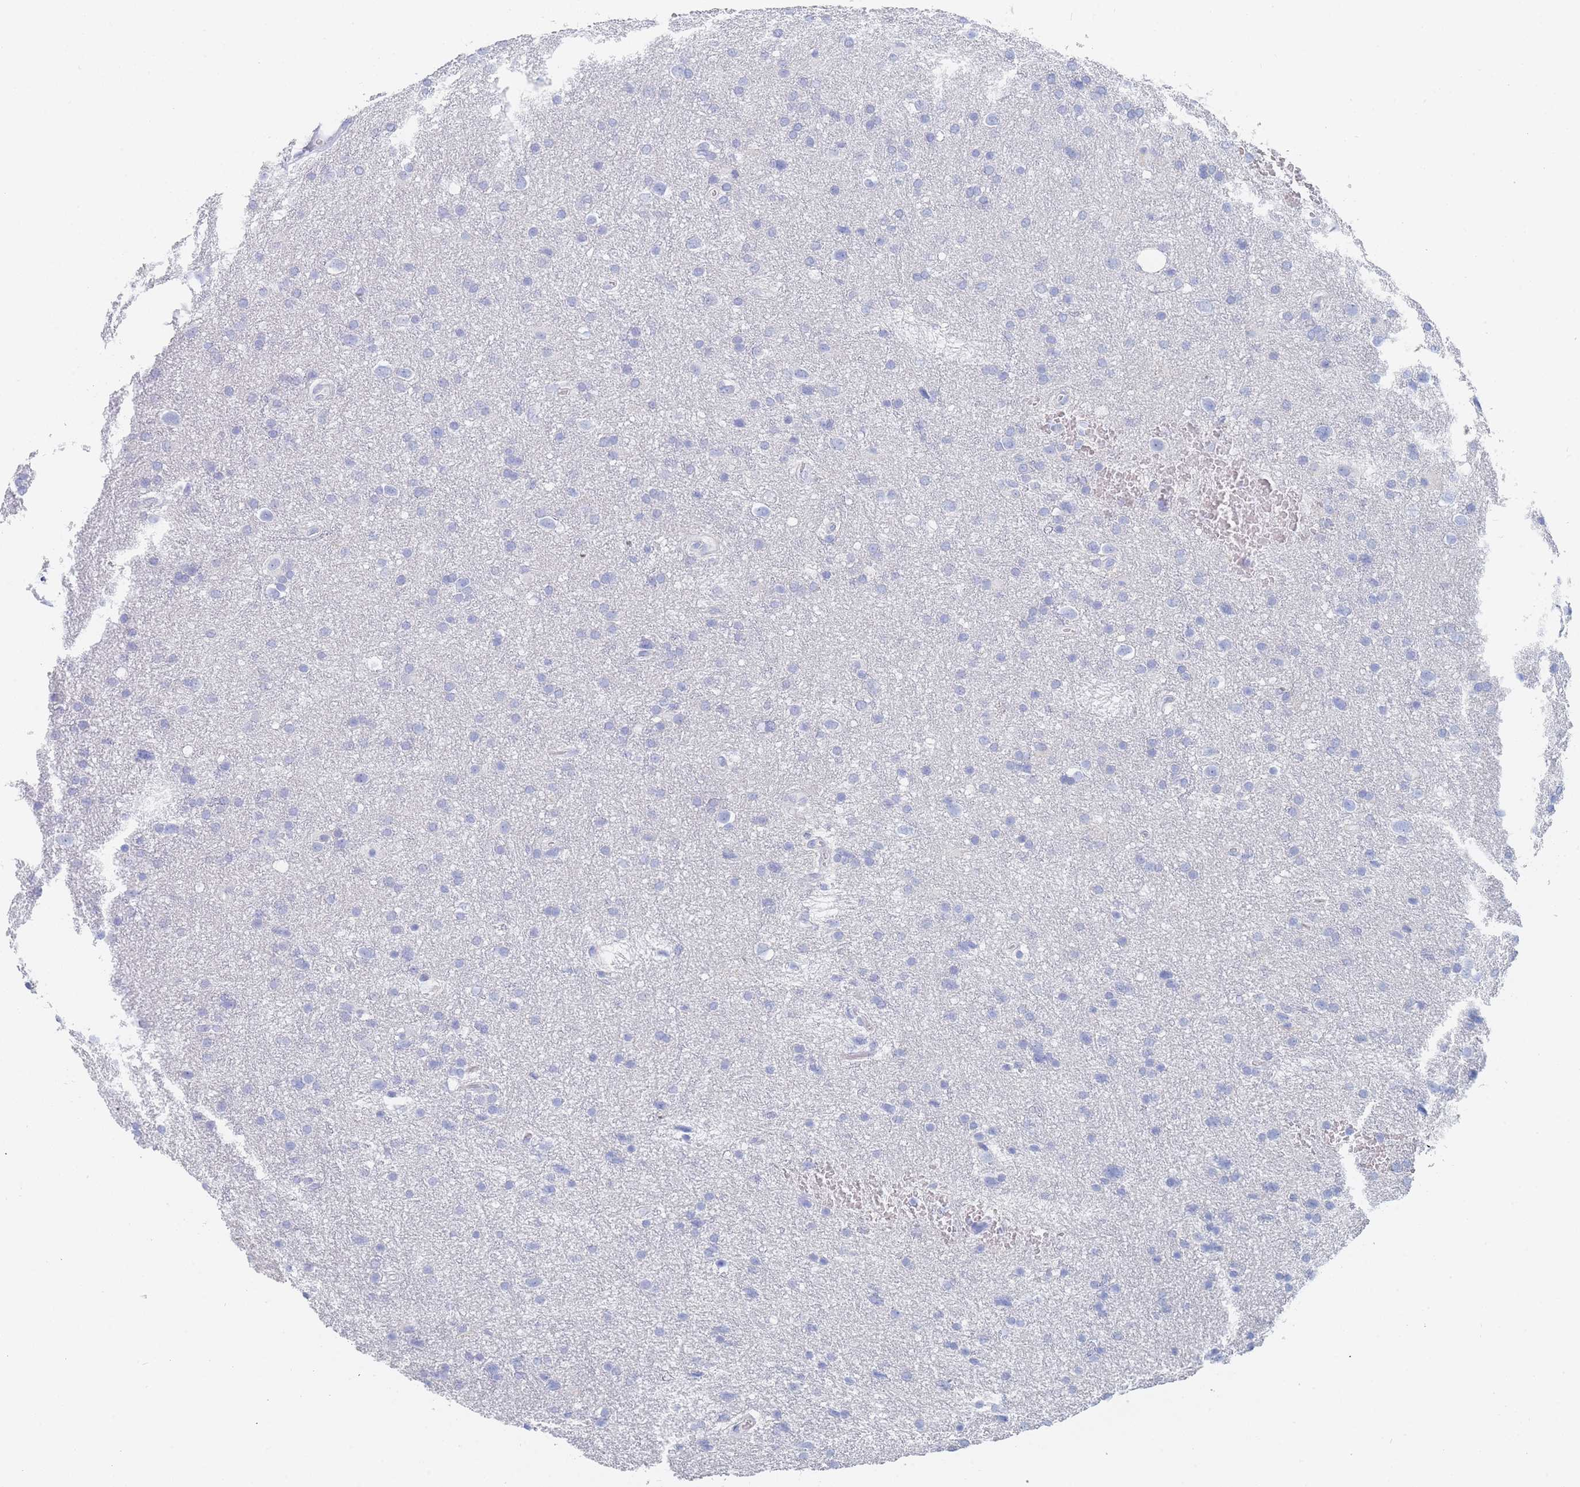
{"staining": {"intensity": "negative", "quantity": "none", "location": "none"}, "tissue": "glioma", "cell_type": "Tumor cells", "image_type": "cancer", "snomed": [{"axis": "morphology", "description": "Glioma, malignant, Low grade"}, {"axis": "topography", "description": "Brain"}], "caption": "Immunohistochemistry (IHC) of malignant glioma (low-grade) shows no positivity in tumor cells.", "gene": "SLC25A35", "patient": {"sex": "female", "age": 32}}